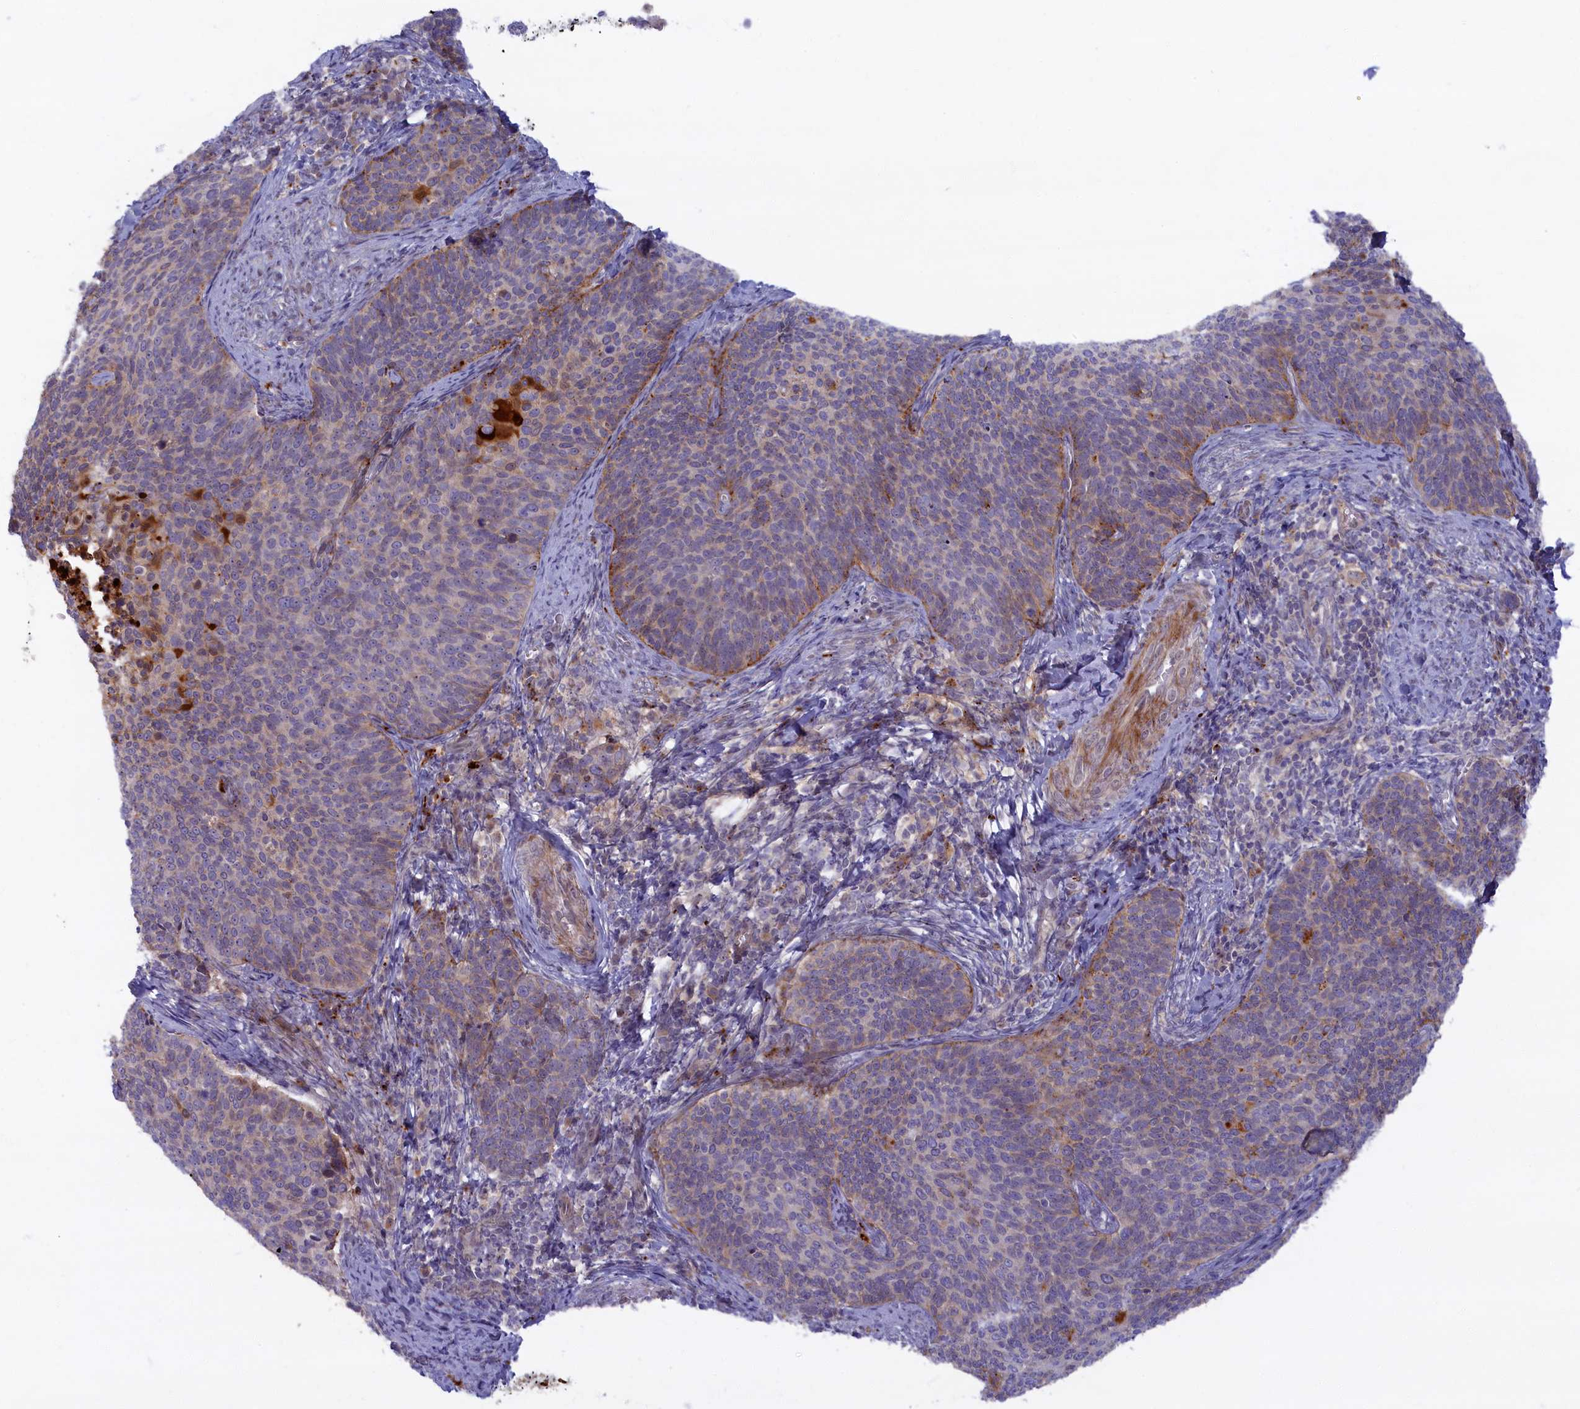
{"staining": {"intensity": "weak", "quantity": "<25%", "location": "cytoplasmic/membranous"}, "tissue": "cervical cancer", "cell_type": "Tumor cells", "image_type": "cancer", "snomed": [{"axis": "morphology", "description": "Normal tissue, NOS"}, {"axis": "morphology", "description": "Squamous cell carcinoma, NOS"}, {"axis": "topography", "description": "Cervix"}], "caption": "Tumor cells show no significant protein expression in squamous cell carcinoma (cervical). (Brightfield microscopy of DAB IHC at high magnification).", "gene": "FCSK", "patient": {"sex": "female", "age": 39}}